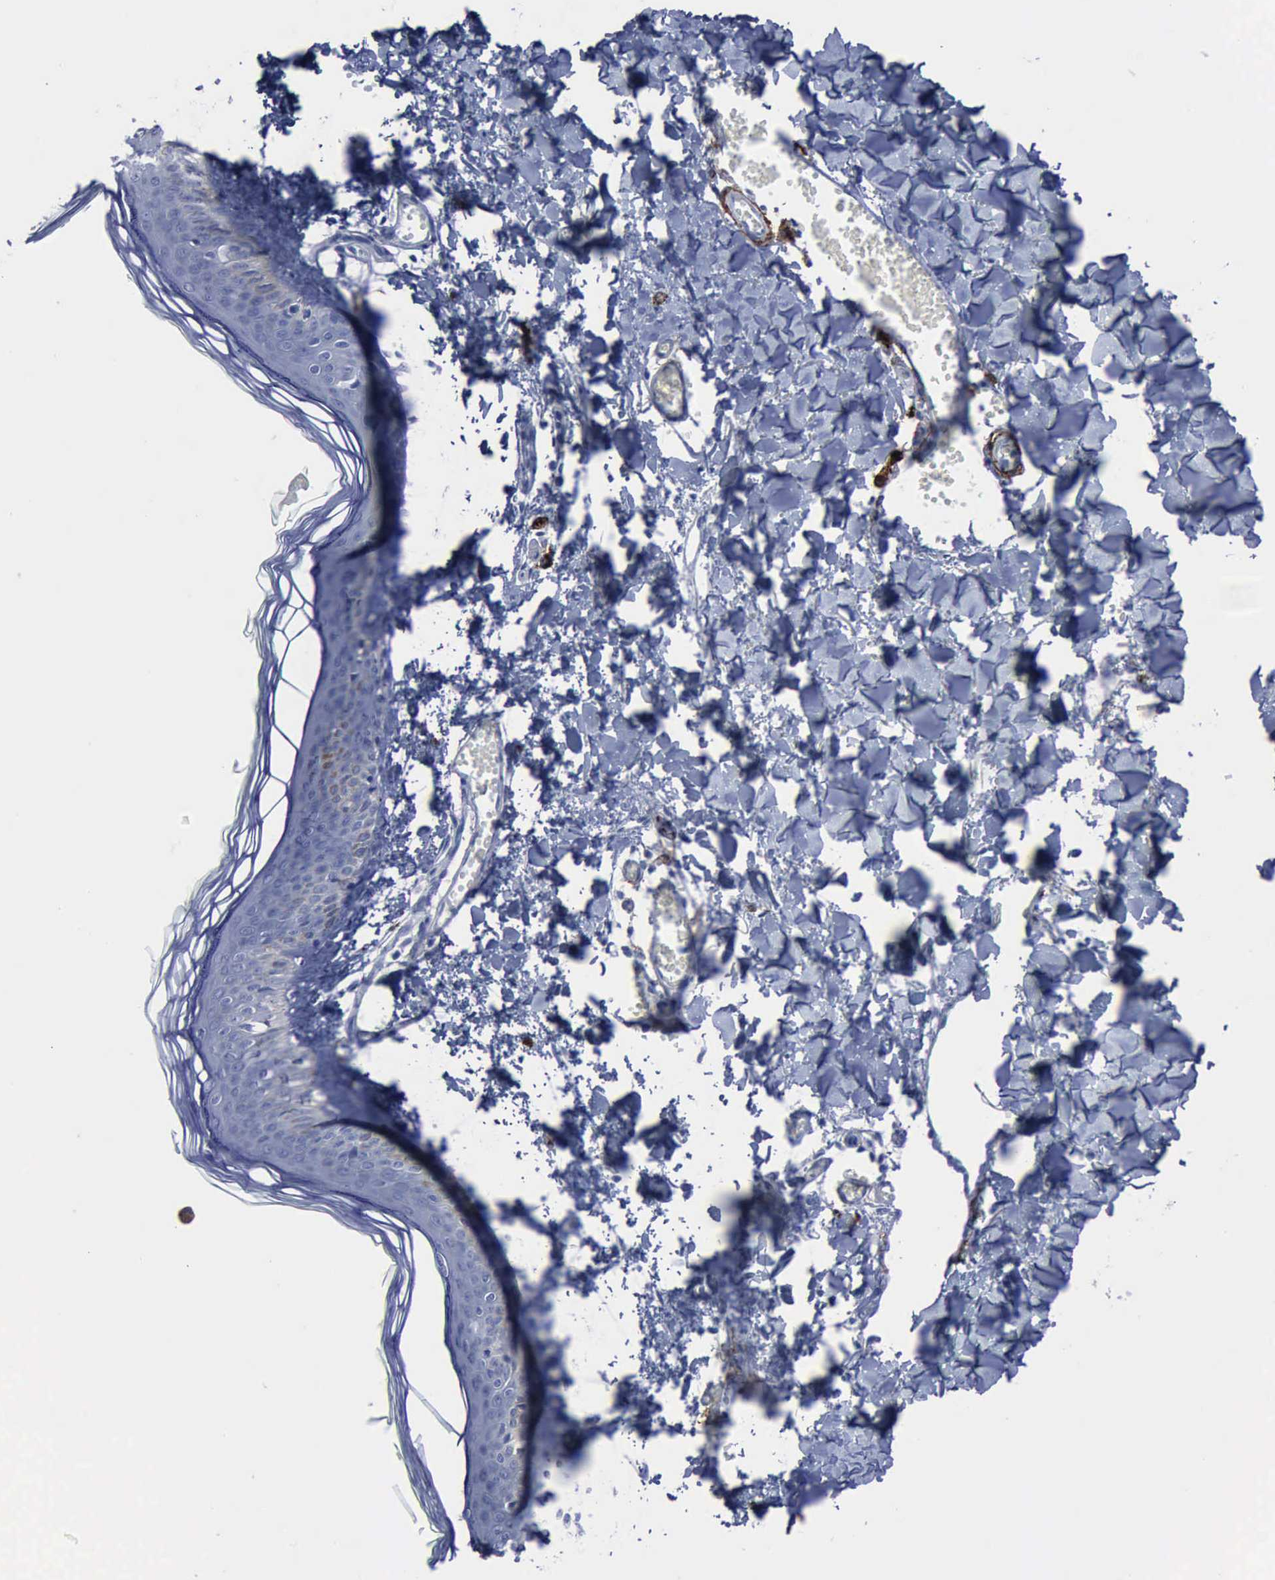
{"staining": {"intensity": "negative", "quantity": "none", "location": "none"}, "tissue": "skin", "cell_type": "Fibroblasts", "image_type": "normal", "snomed": [{"axis": "morphology", "description": "Normal tissue, NOS"}, {"axis": "morphology", "description": "Sarcoma, NOS"}, {"axis": "topography", "description": "Skin"}, {"axis": "topography", "description": "Soft tissue"}], "caption": "Skin stained for a protein using immunohistochemistry (IHC) reveals no staining fibroblasts.", "gene": "NGFR", "patient": {"sex": "female", "age": 51}}